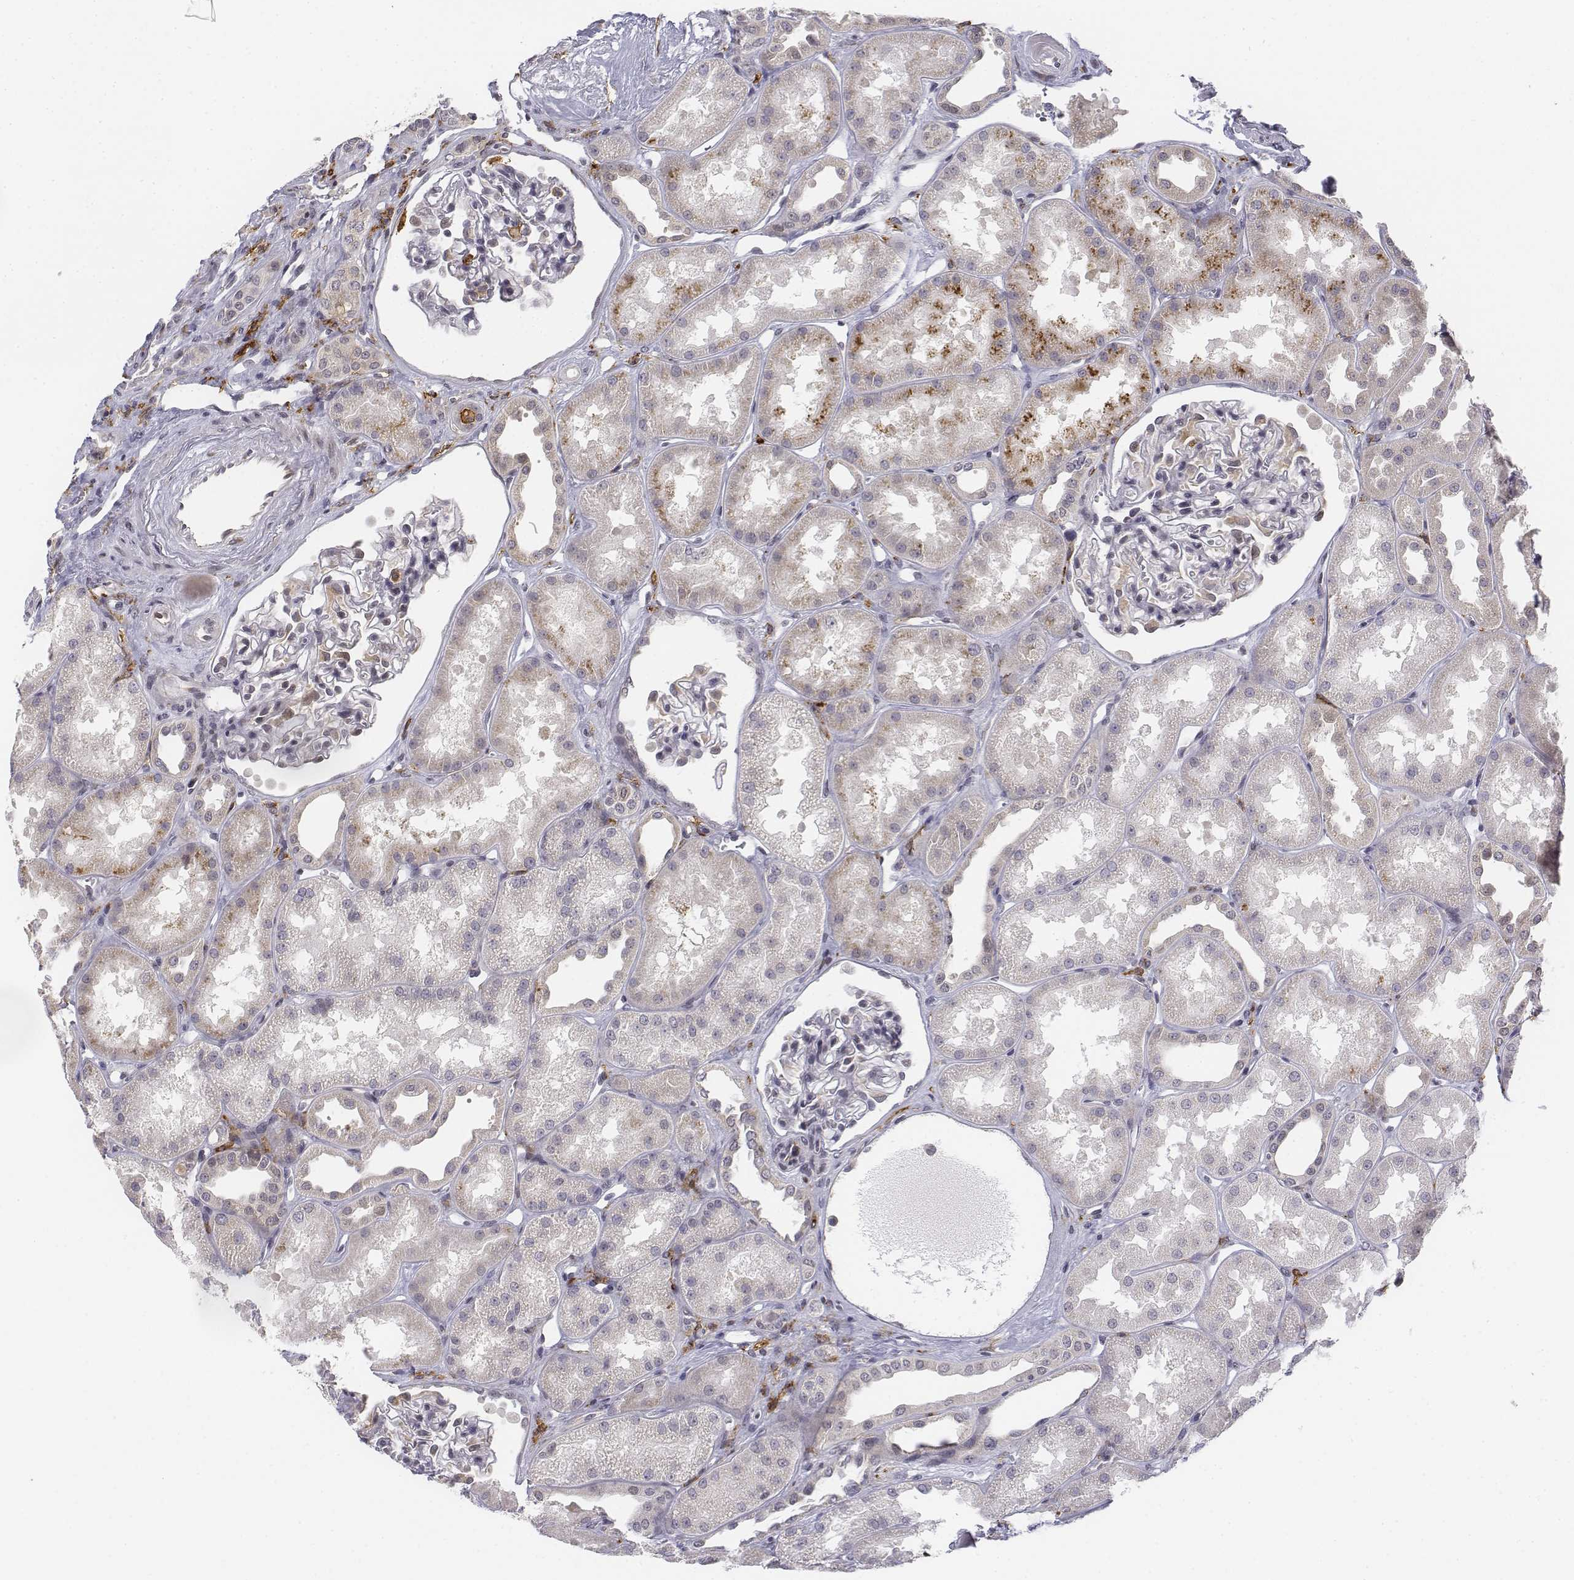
{"staining": {"intensity": "negative", "quantity": "none", "location": "none"}, "tissue": "kidney", "cell_type": "Cells in glomeruli", "image_type": "normal", "snomed": [{"axis": "morphology", "description": "Normal tissue, NOS"}, {"axis": "topography", "description": "Kidney"}], "caption": "Human kidney stained for a protein using immunohistochemistry reveals no expression in cells in glomeruli.", "gene": "CD14", "patient": {"sex": "male", "age": 61}}